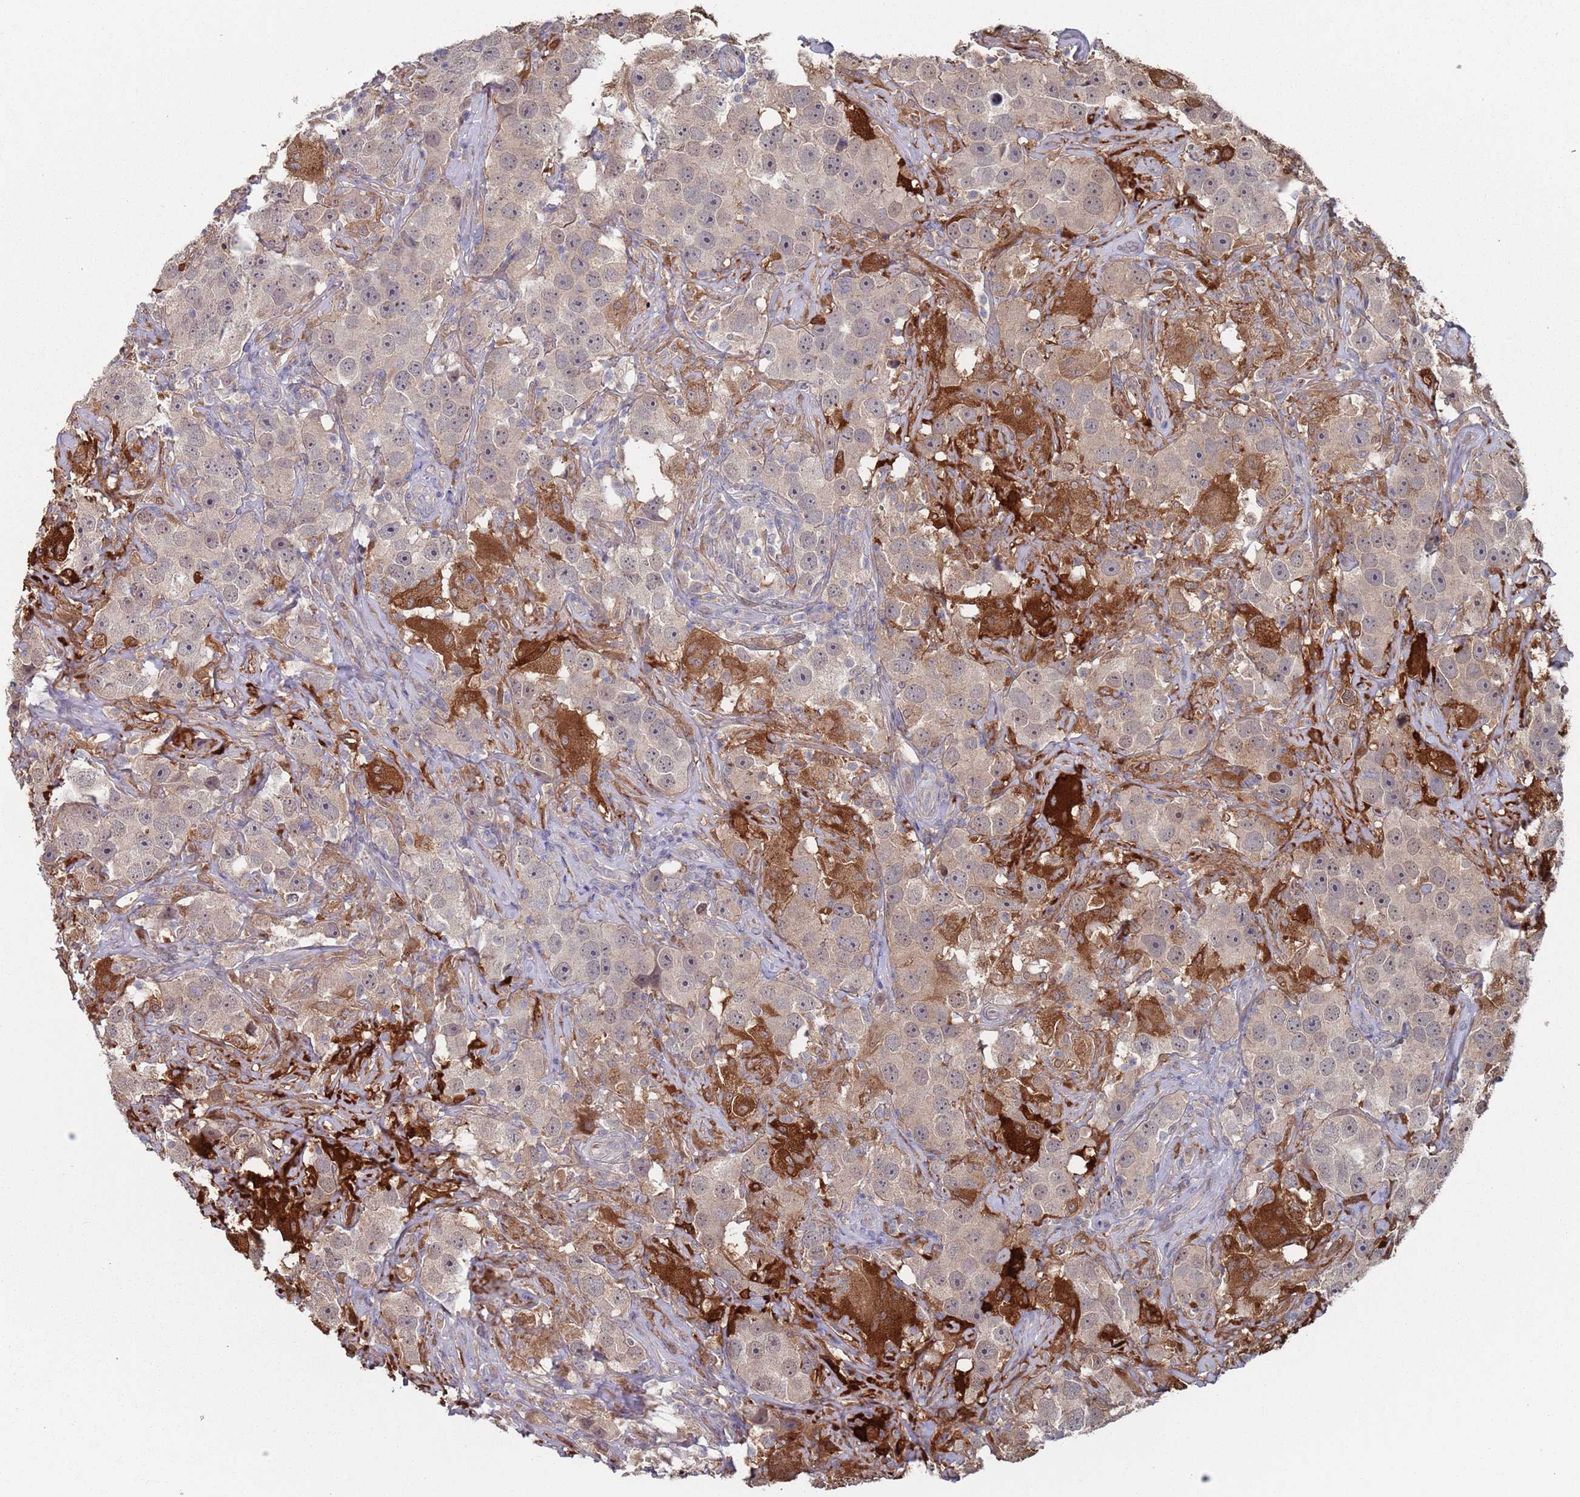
{"staining": {"intensity": "strong", "quantity": "<25%", "location": "cytoplasmic/membranous"}, "tissue": "testis cancer", "cell_type": "Tumor cells", "image_type": "cancer", "snomed": [{"axis": "morphology", "description": "Seminoma, NOS"}, {"axis": "topography", "description": "Testis"}], "caption": "This image reveals IHC staining of seminoma (testis), with medium strong cytoplasmic/membranous positivity in about <25% of tumor cells.", "gene": "DGKD", "patient": {"sex": "male", "age": 49}}